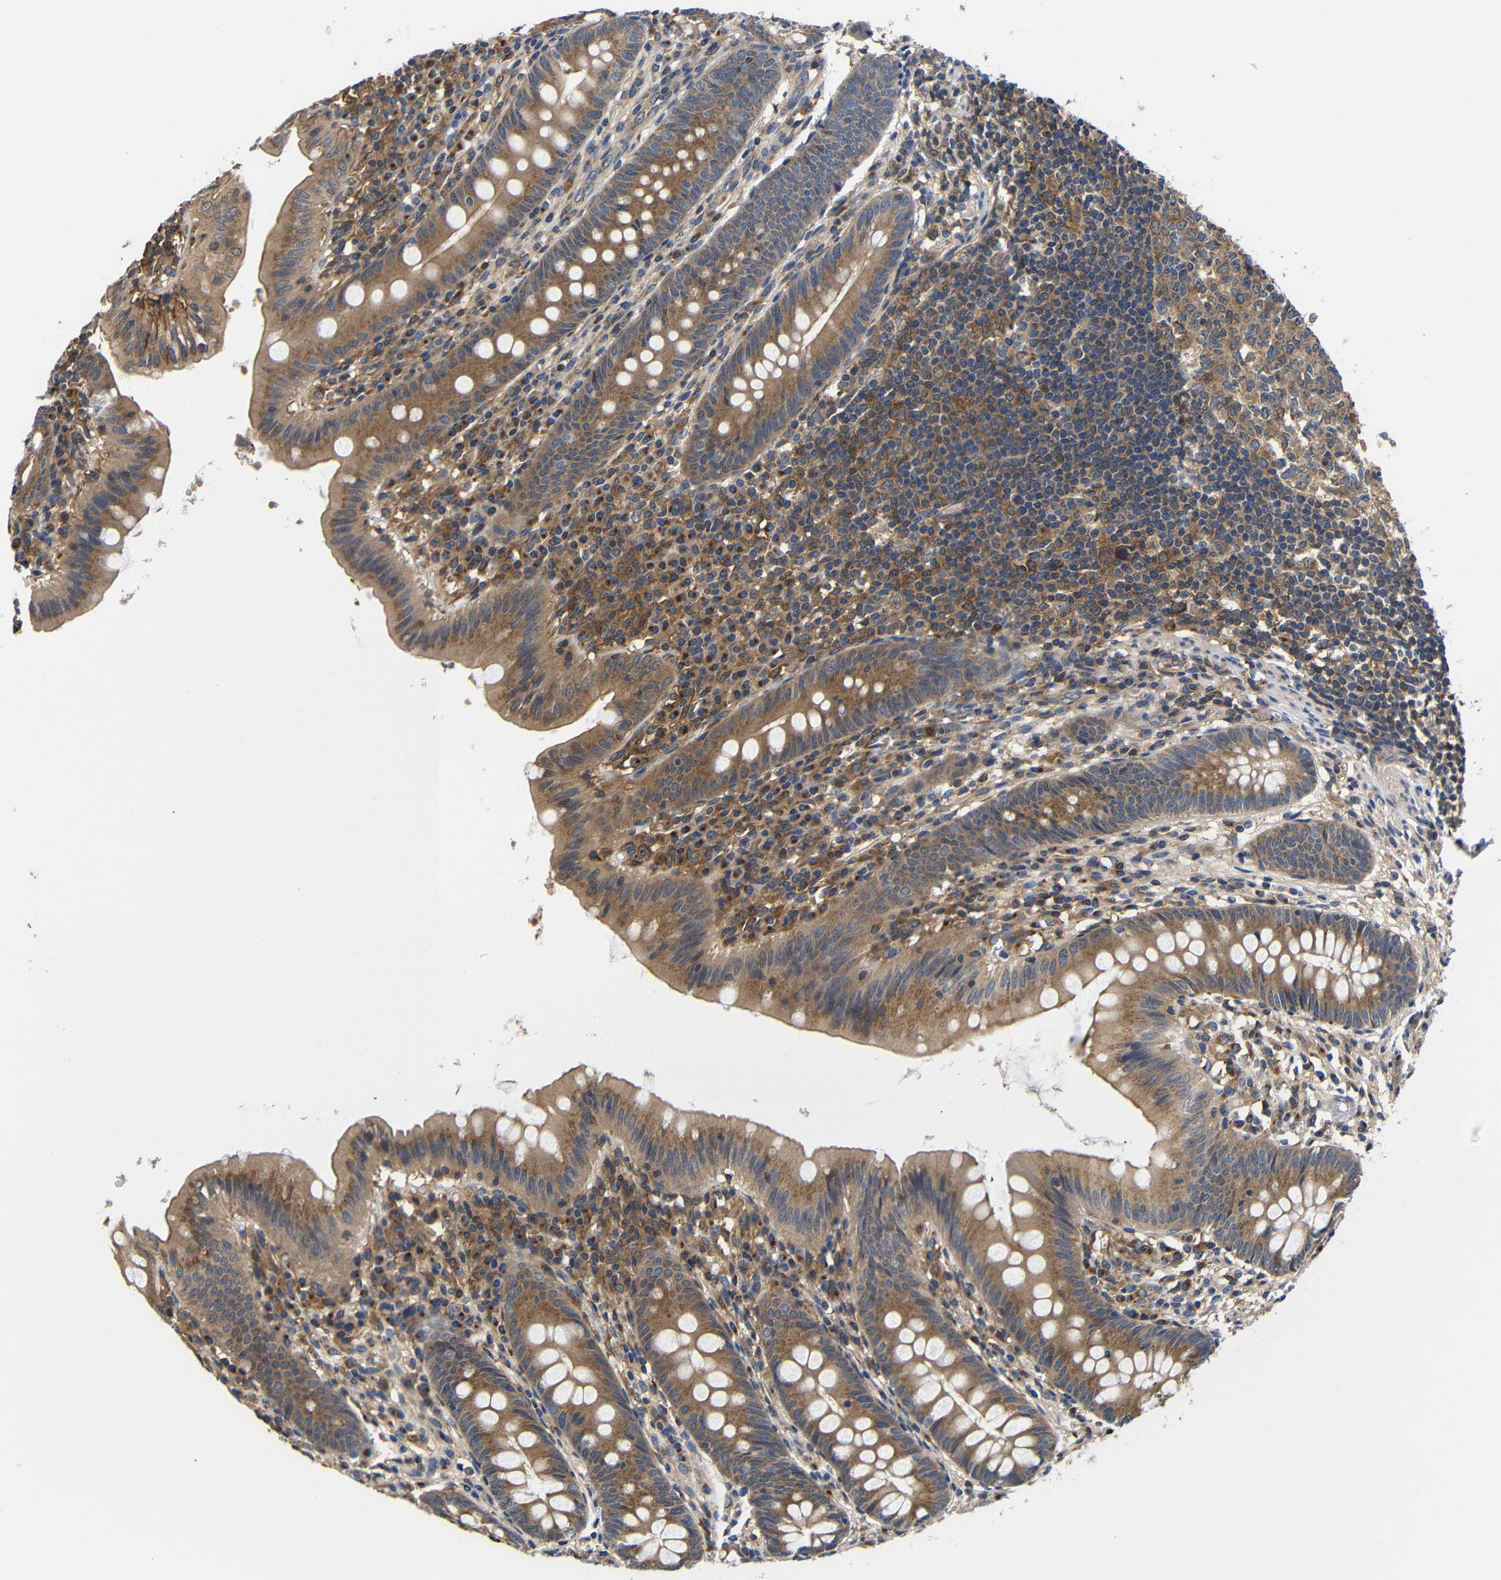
{"staining": {"intensity": "moderate", "quantity": ">75%", "location": "cytoplasmic/membranous"}, "tissue": "appendix", "cell_type": "Glandular cells", "image_type": "normal", "snomed": [{"axis": "morphology", "description": "Normal tissue, NOS"}, {"axis": "topography", "description": "Appendix"}], "caption": "Immunohistochemical staining of normal human appendix demonstrates moderate cytoplasmic/membranous protein positivity in about >75% of glandular cells.", "gene": "LRRCC1", "patient": {"sex": "male", "age": 56}}